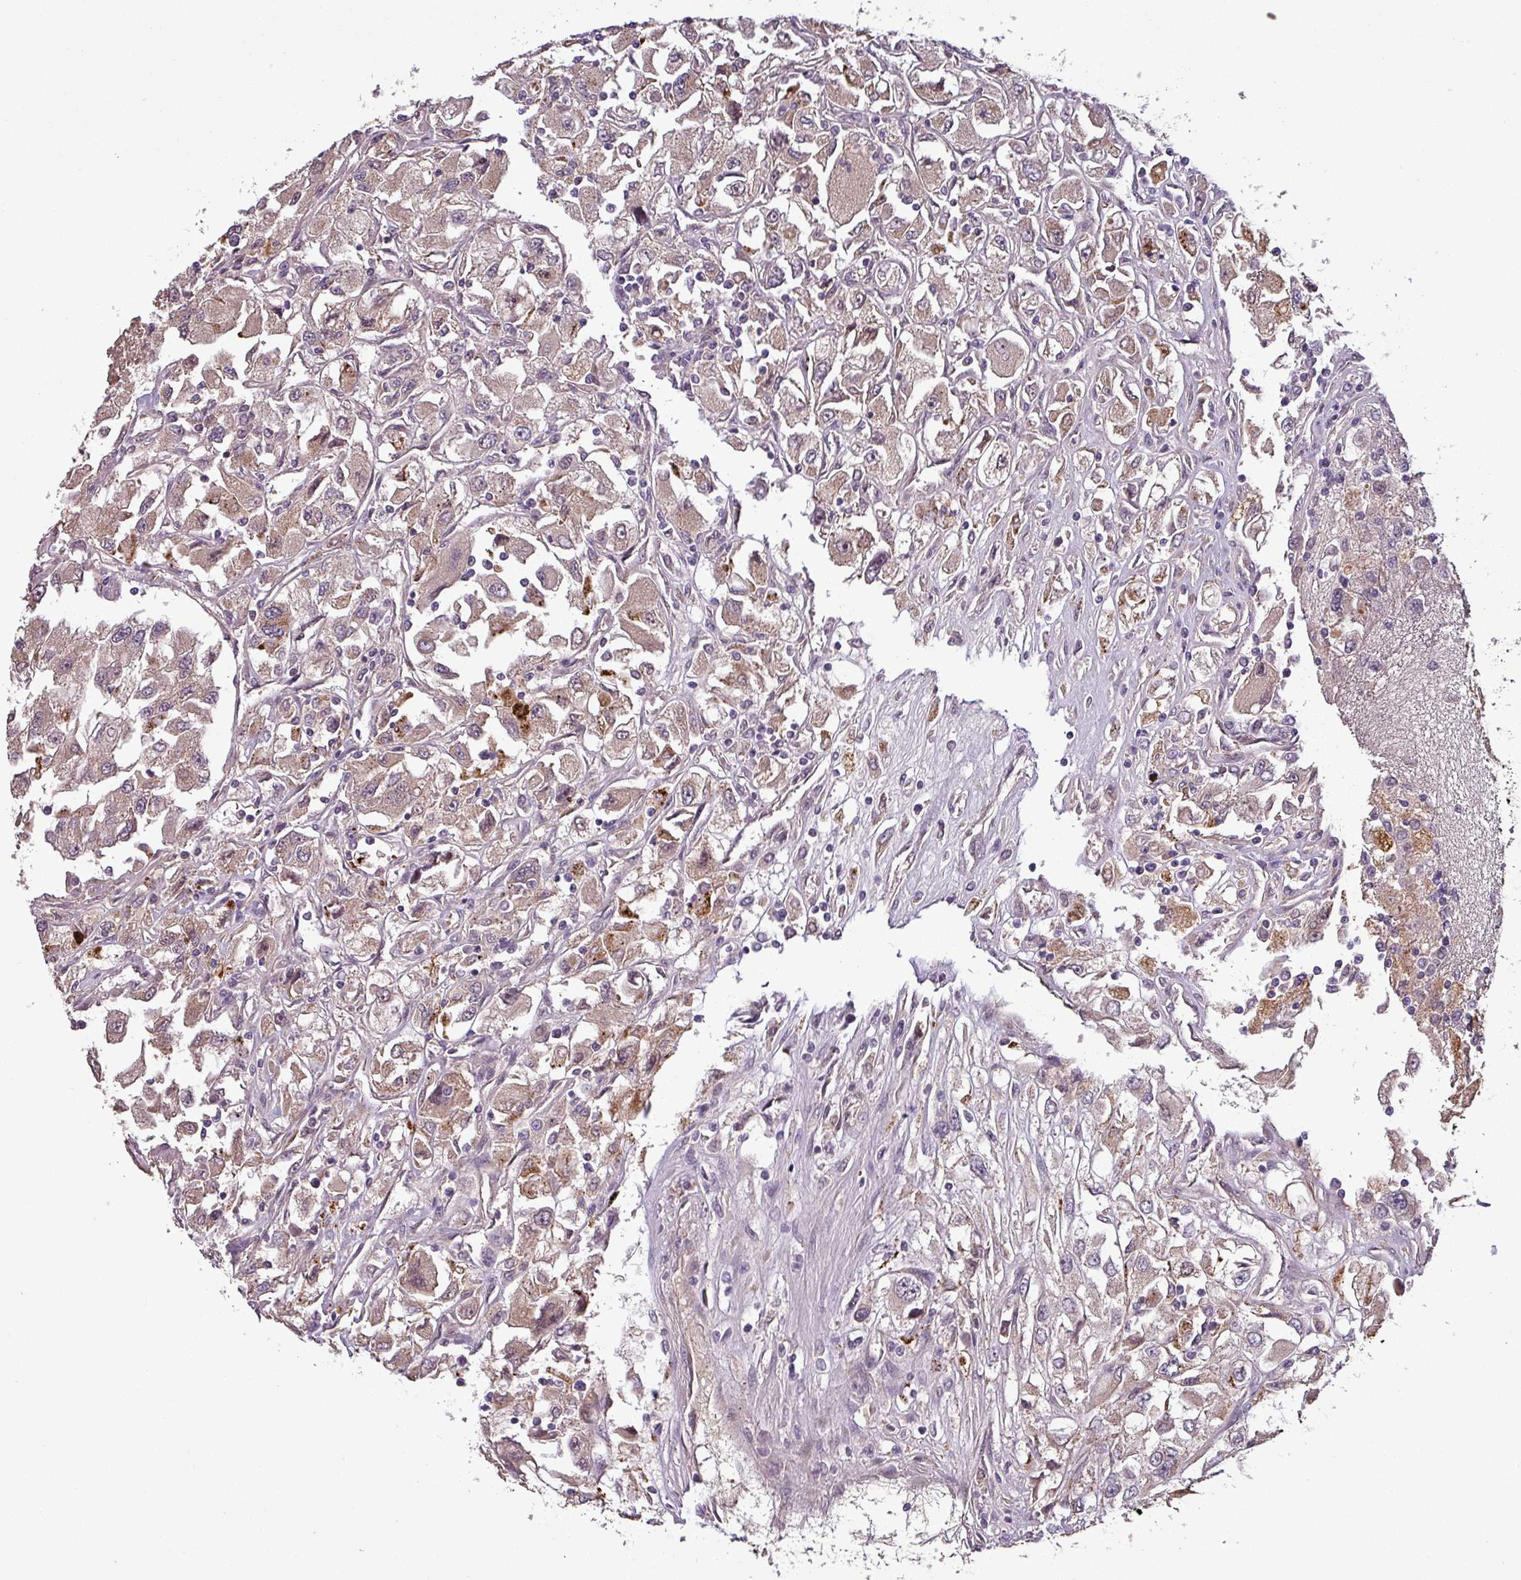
{"staining": {"intensity": "weak", "quantity": "25%-75%", "location": "cytoplasmic/membranous"}, "tissue": "renal cancer", "cell_type": "Tumor cells", "image_type": "cancer", "snomed": [{"axis": "morphology", "description": "Adenocarcinoma, NOS"}, {"axis": "topography", "description": "Kidney"}], "caption": "Protein expression analysis of human adenocarcinoma (renal) reveals weak cytoplasmic/membranous staining in approximately 25%-75% of tumor cells.", "gene": "PUS1", "patient": {"sex": "female", "age": 52}}